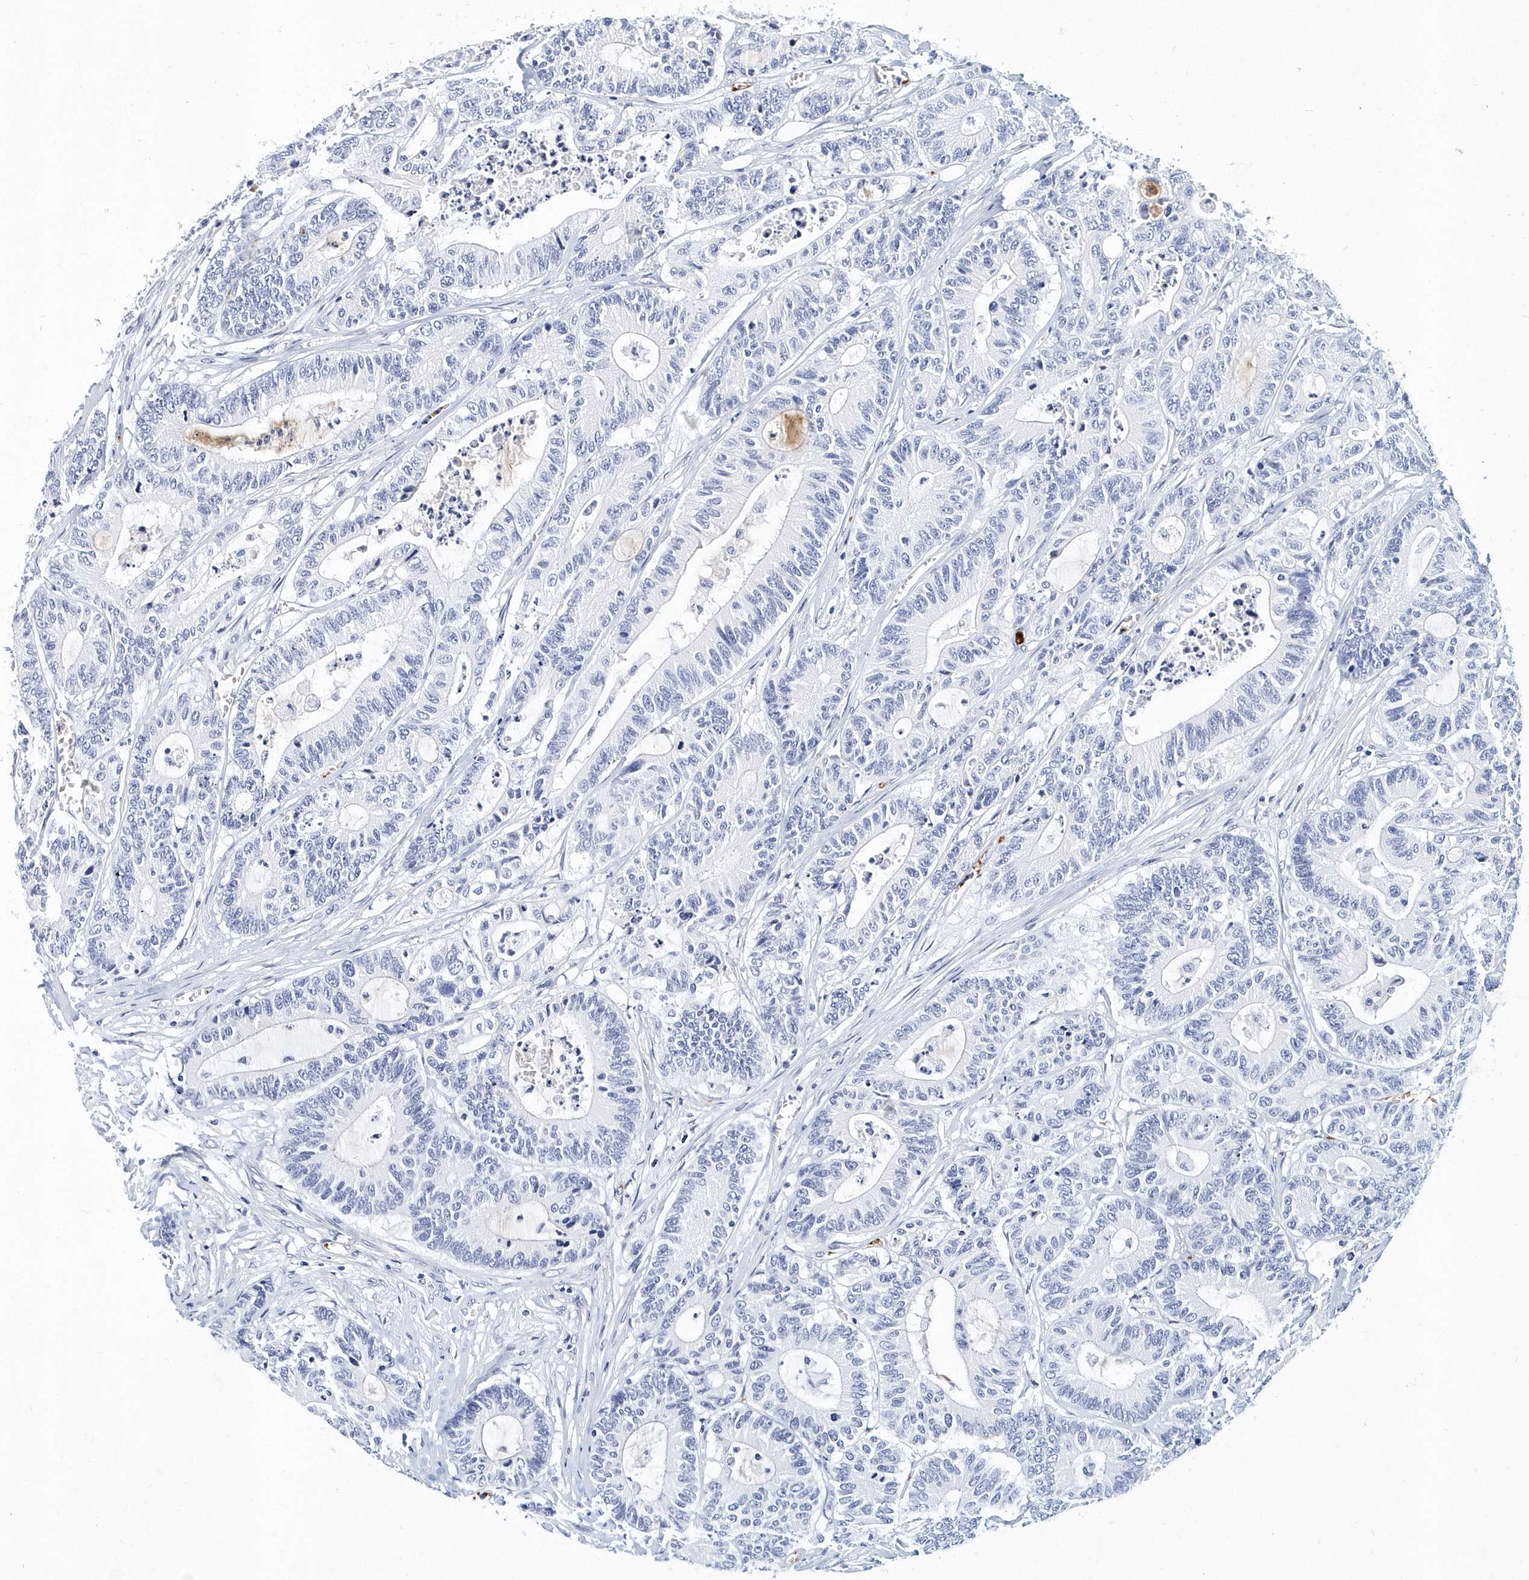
{"staining": {"intensity": "negative", "quantity": "none", "location": "none"}, "tissue": "colorectal cancer", "cell_type": "Tumor cells", "image_type": "cancer", "snomed": [{"axis": "morphology", "description": "Adenocarcinoma, NOS"}, {"axis": "topography", "description": "Colon"}], "caption": "Micrograph shows no significant protein staining in tumor cells of colorectal cancer (adenocarcinoma).", "gene": "ITGA2B", "patient": {"sex": "female", "age": 84}}